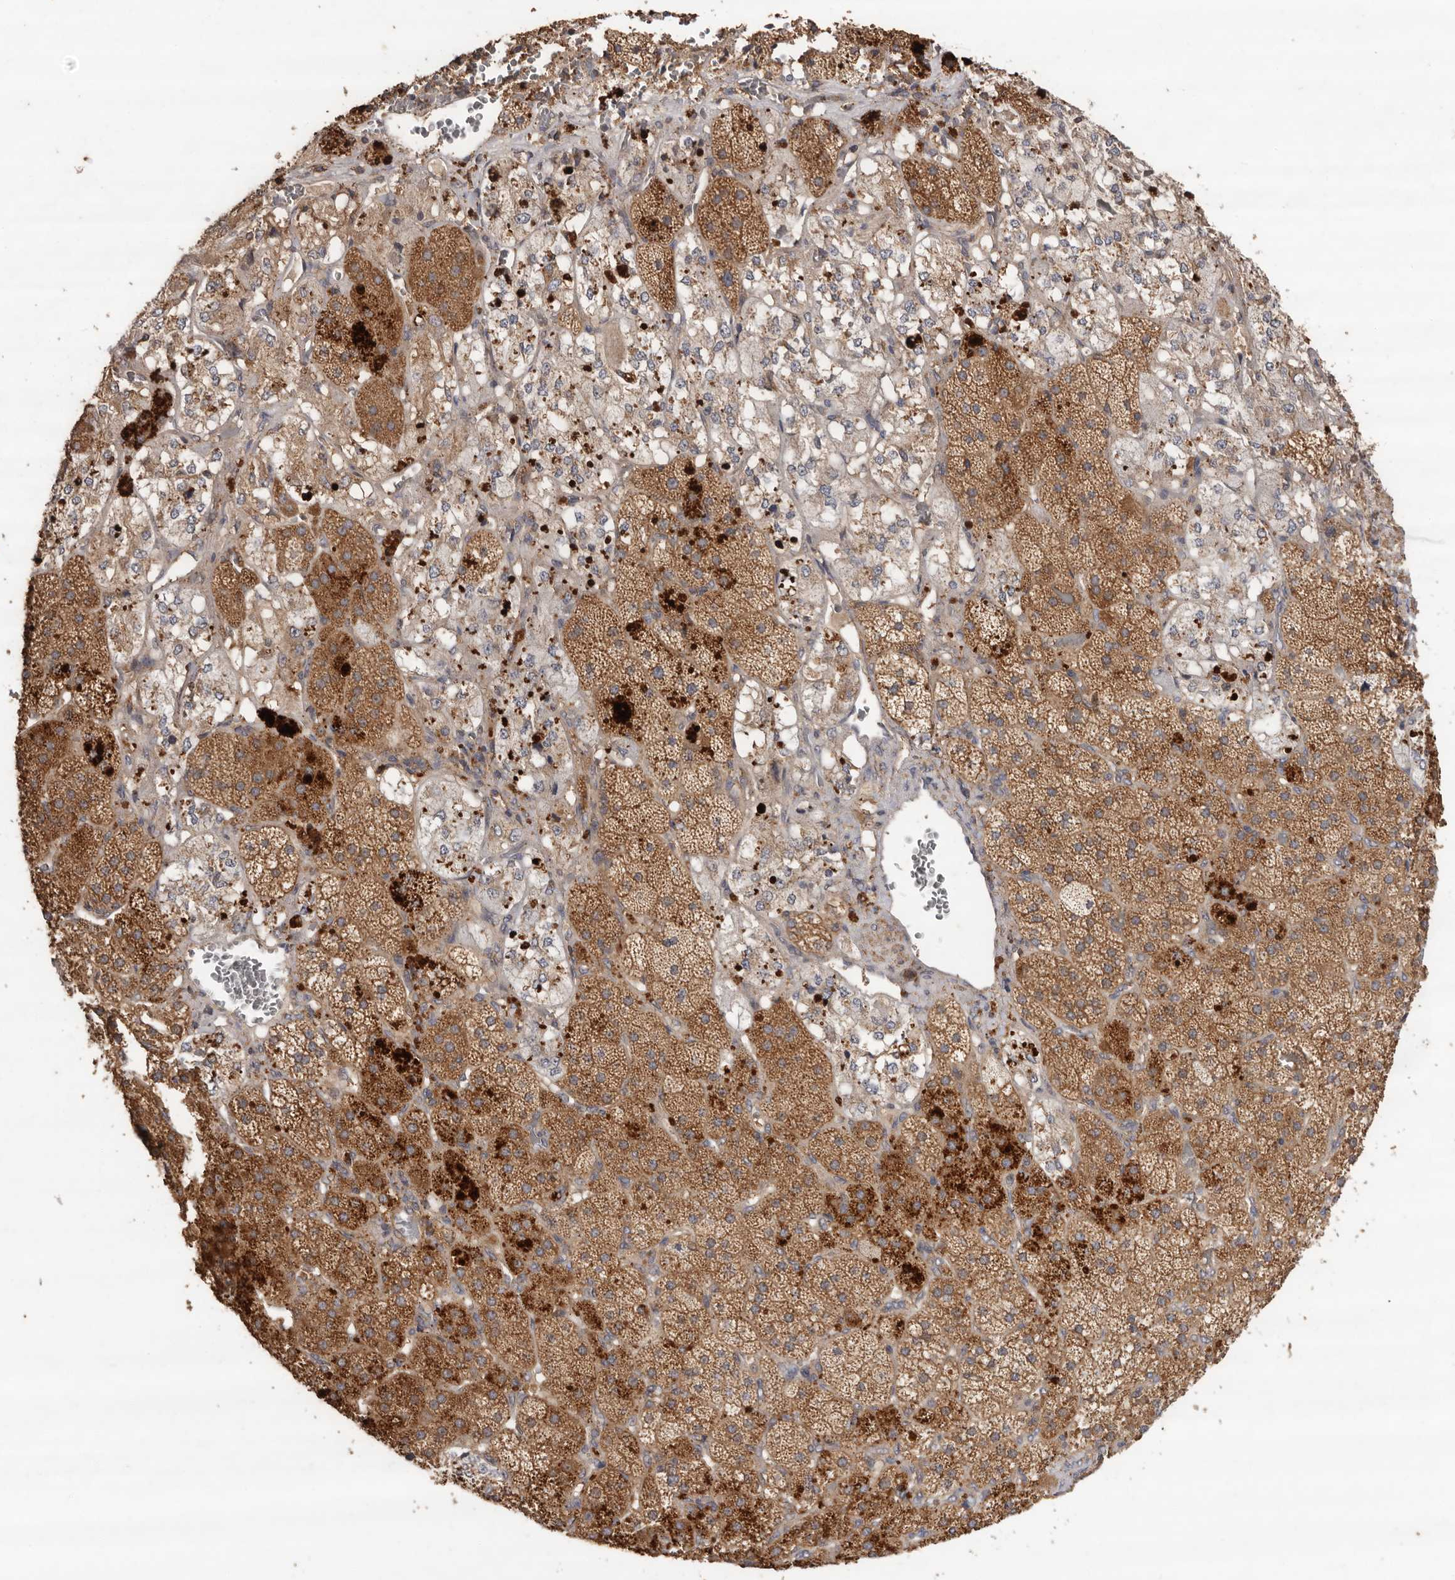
{"staining": {"intensity": "moderate", "quantity": ">75%", "location": "cytoplasmic/membranous"}, "tissue": "adrenal gland", "cell_type": "Glandular cells", "image_type": "normal", "snomed": [{"axis": "morphology", "description": "Normal tissue, NOS"}, {"axis": "topography", "description": "Adrenal gland"}], "caption": "Unremarkable adrenal gland exhibits moderate cytoplasmic/membranous positivity in about >75% of glandular cells, visualized by immunohistochemistry.", "gene": "RWDD1", "patient": {"sex": "male", "age": 57}}